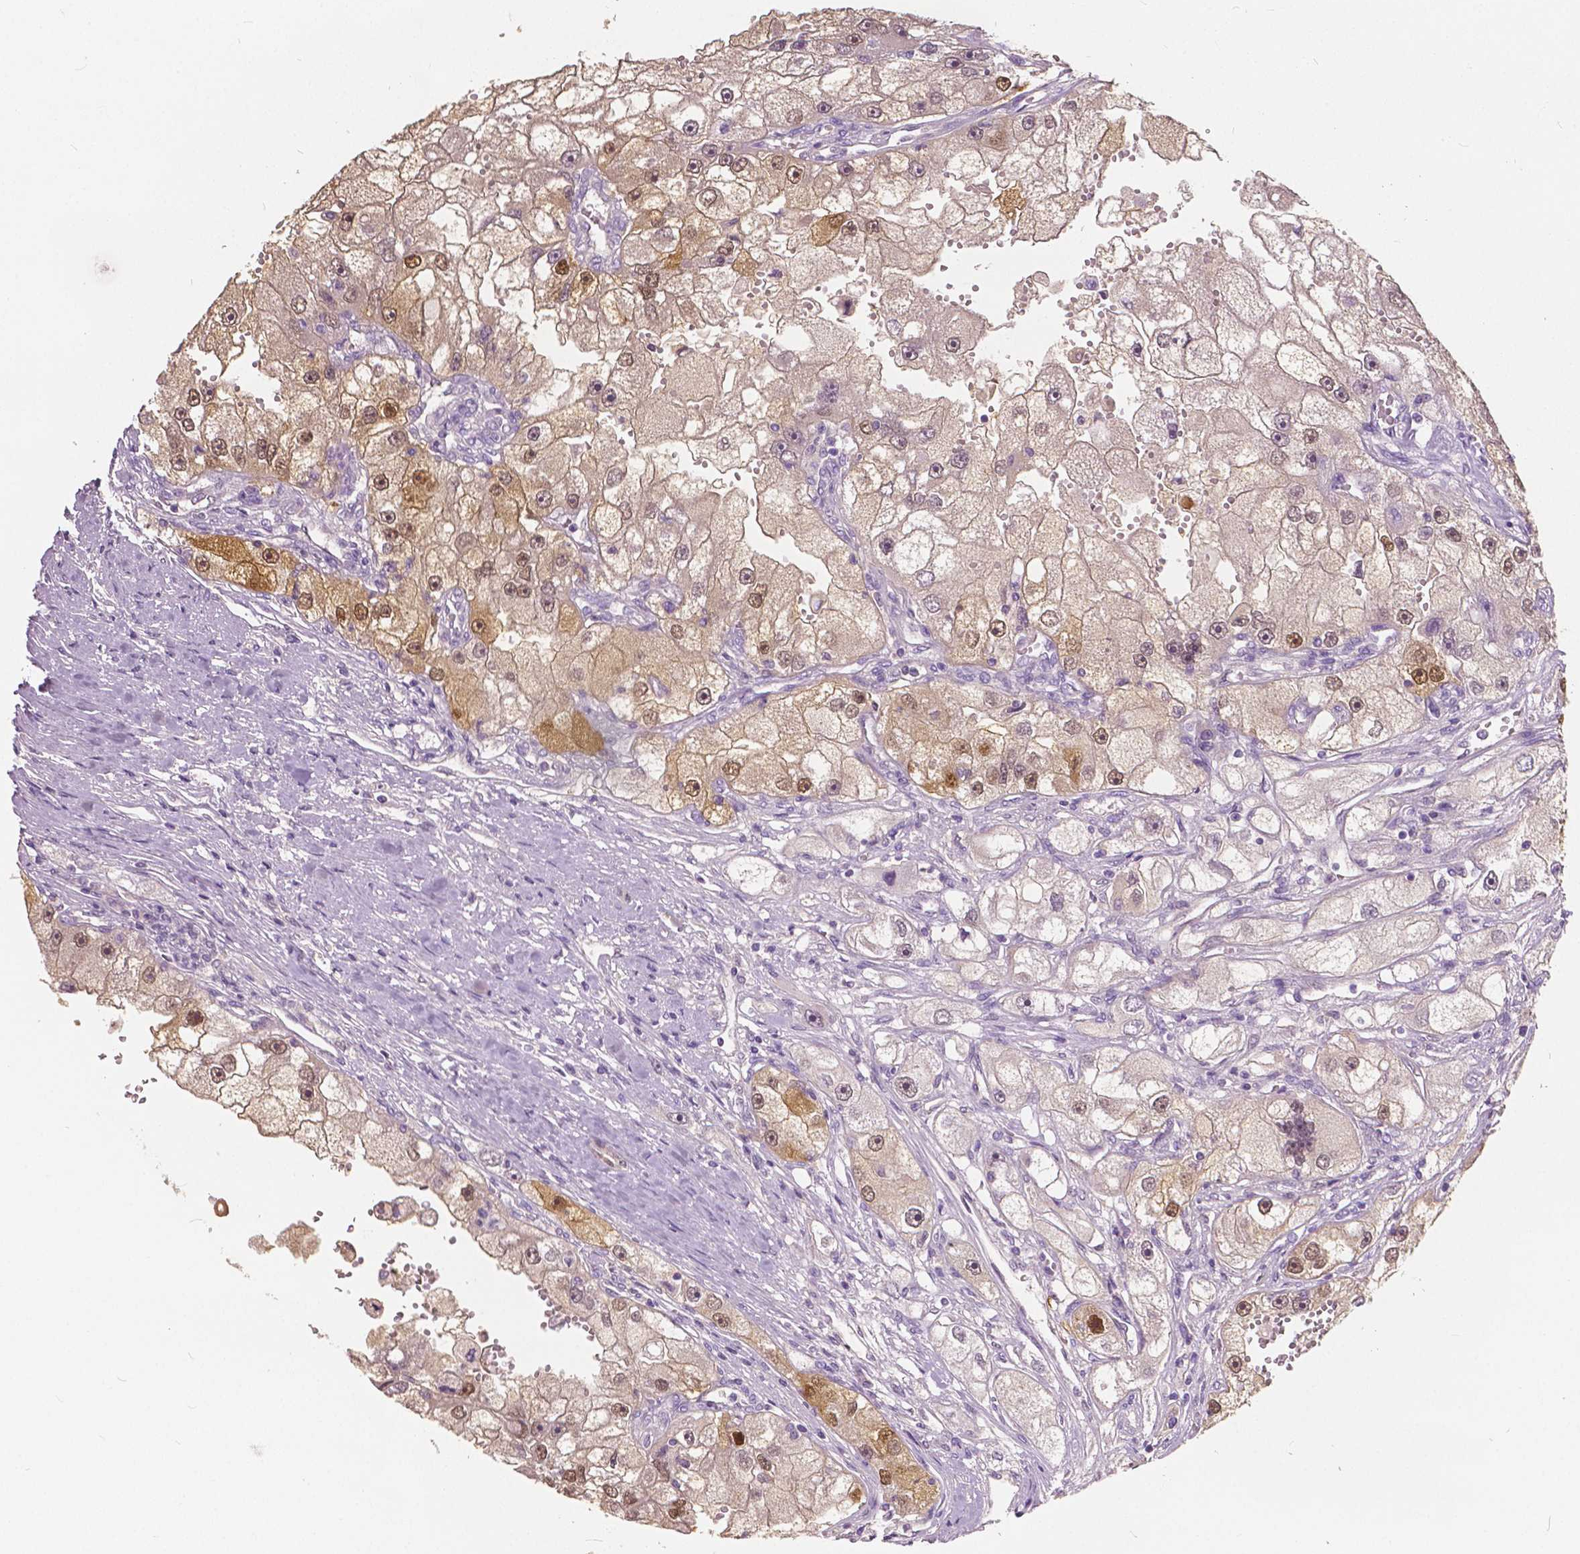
{"staining": {"intensity": "moderate", "quantity": "25%-75%", "location": "nuclear"}, "tissue": "renal cancer", "cell_type": "Tumor cells", "image_type": "cancer", "snomed": [{"axis": "morphology", "description": "Adenocarcinoma, NOS"}, {"axis": "topography", "description": "Kidney"}], "caption": "Renal adenocarcinoma stained with a brown dye exhibits moderate nuclear positive expression in about 25%-75% of tumor cells.", "gene": "TKFC", "patient": {"sex": "male", "age": 63}}